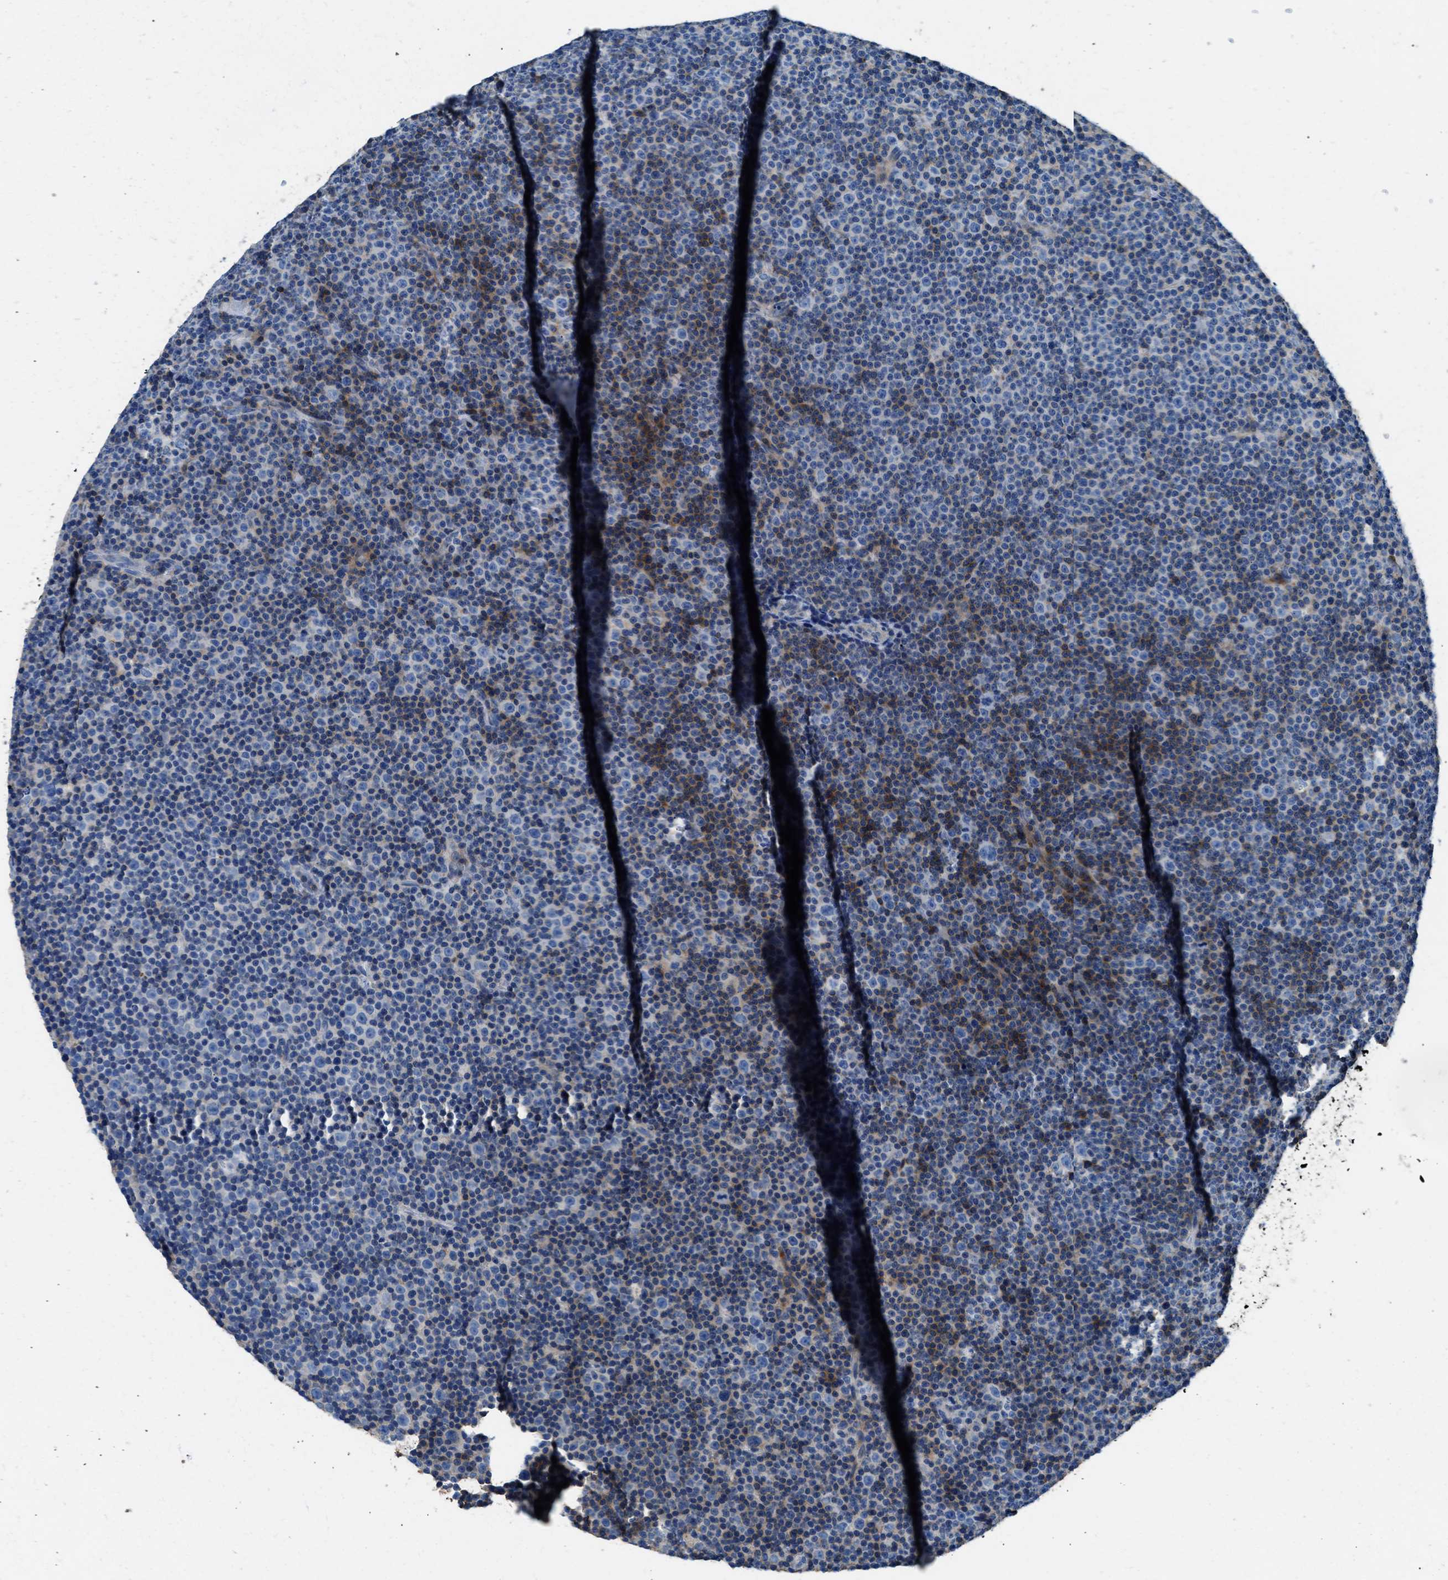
{"staining": {"intensity": "weak", "quantity": "<25%", "location": "cytoplasmic/membranous"}, "tissue": "lymphoma", "cell_type": "Tumor cells", "image_type": "cancer", "snomed": [{"axis": "morphology", "description": "Malignant lymphoma, non-Hodgkin's type, Low grade"}, {"axis": "topography", "description": "Lymph node"}], "caption": "Malignant lymphoma, non-Hodgkin's type (low-grade) was stained to show a protein in brown. There is no significant expression in tumor cells.", "gene": "KCNQ4", "patient": {"sex": "female", "age": 67}}